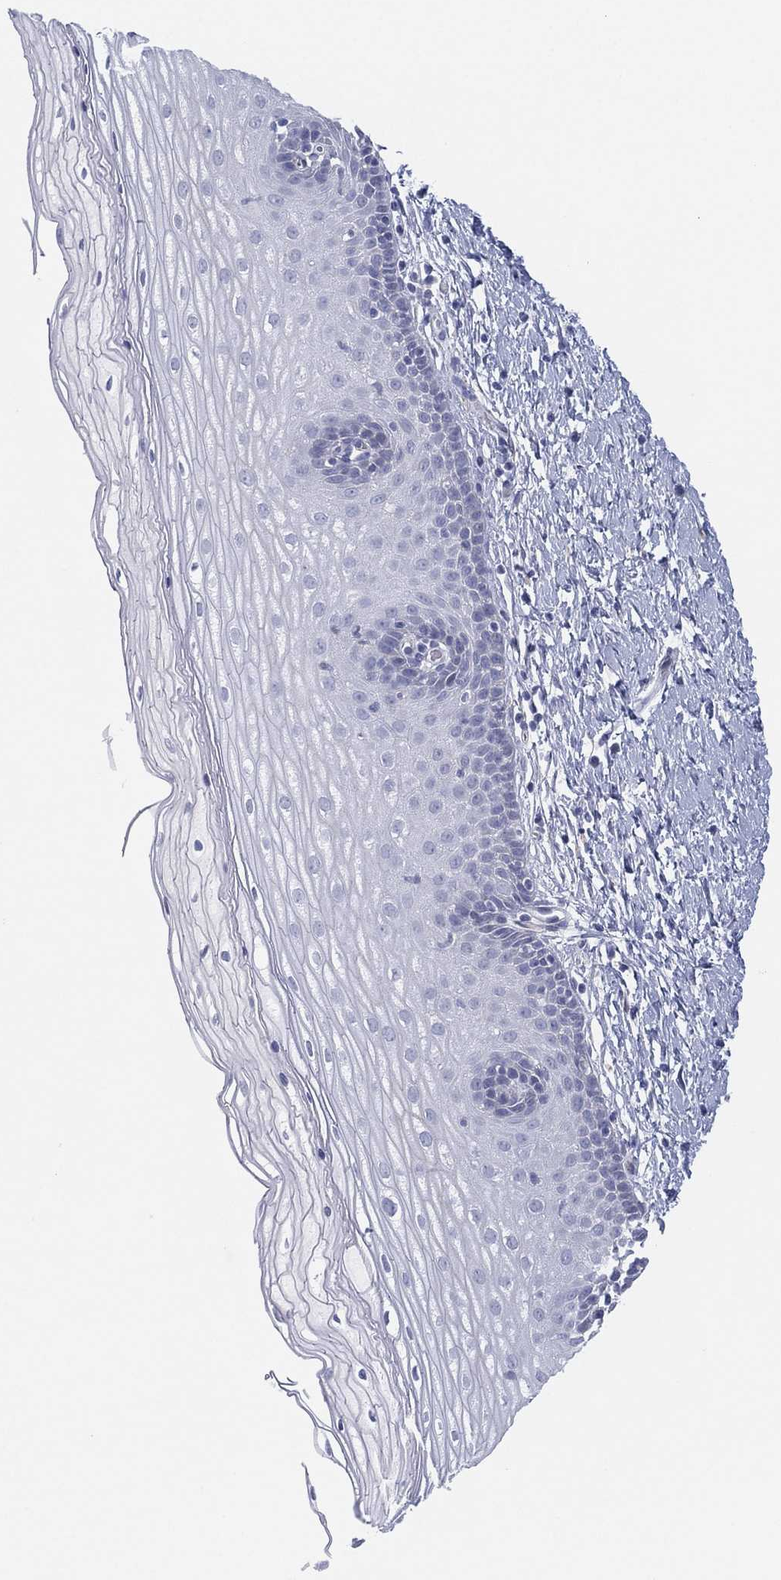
{"staining": {"intensity": "negative", "quantity": "none", "location": "none"}, "tissue": "cervix", "cell_type": "Squamous epithelial cells", "image_type": "normal", "snomed": [{"axis": "morphology", "description": "Normal tissue, NOS"}, {"axis": "topography", "description": "Cervix"}], "caption": "Immunohistochemistry (IHC) of normal cervix demonstrates no positivity in squamous epithelial cells. Brightfield microscopy of IHC stained with DAB (brown) and hematoxylin (blue), captured at high magnification.", "gene": "MLF1", "patient": {"sex": "female", "age": 37}}